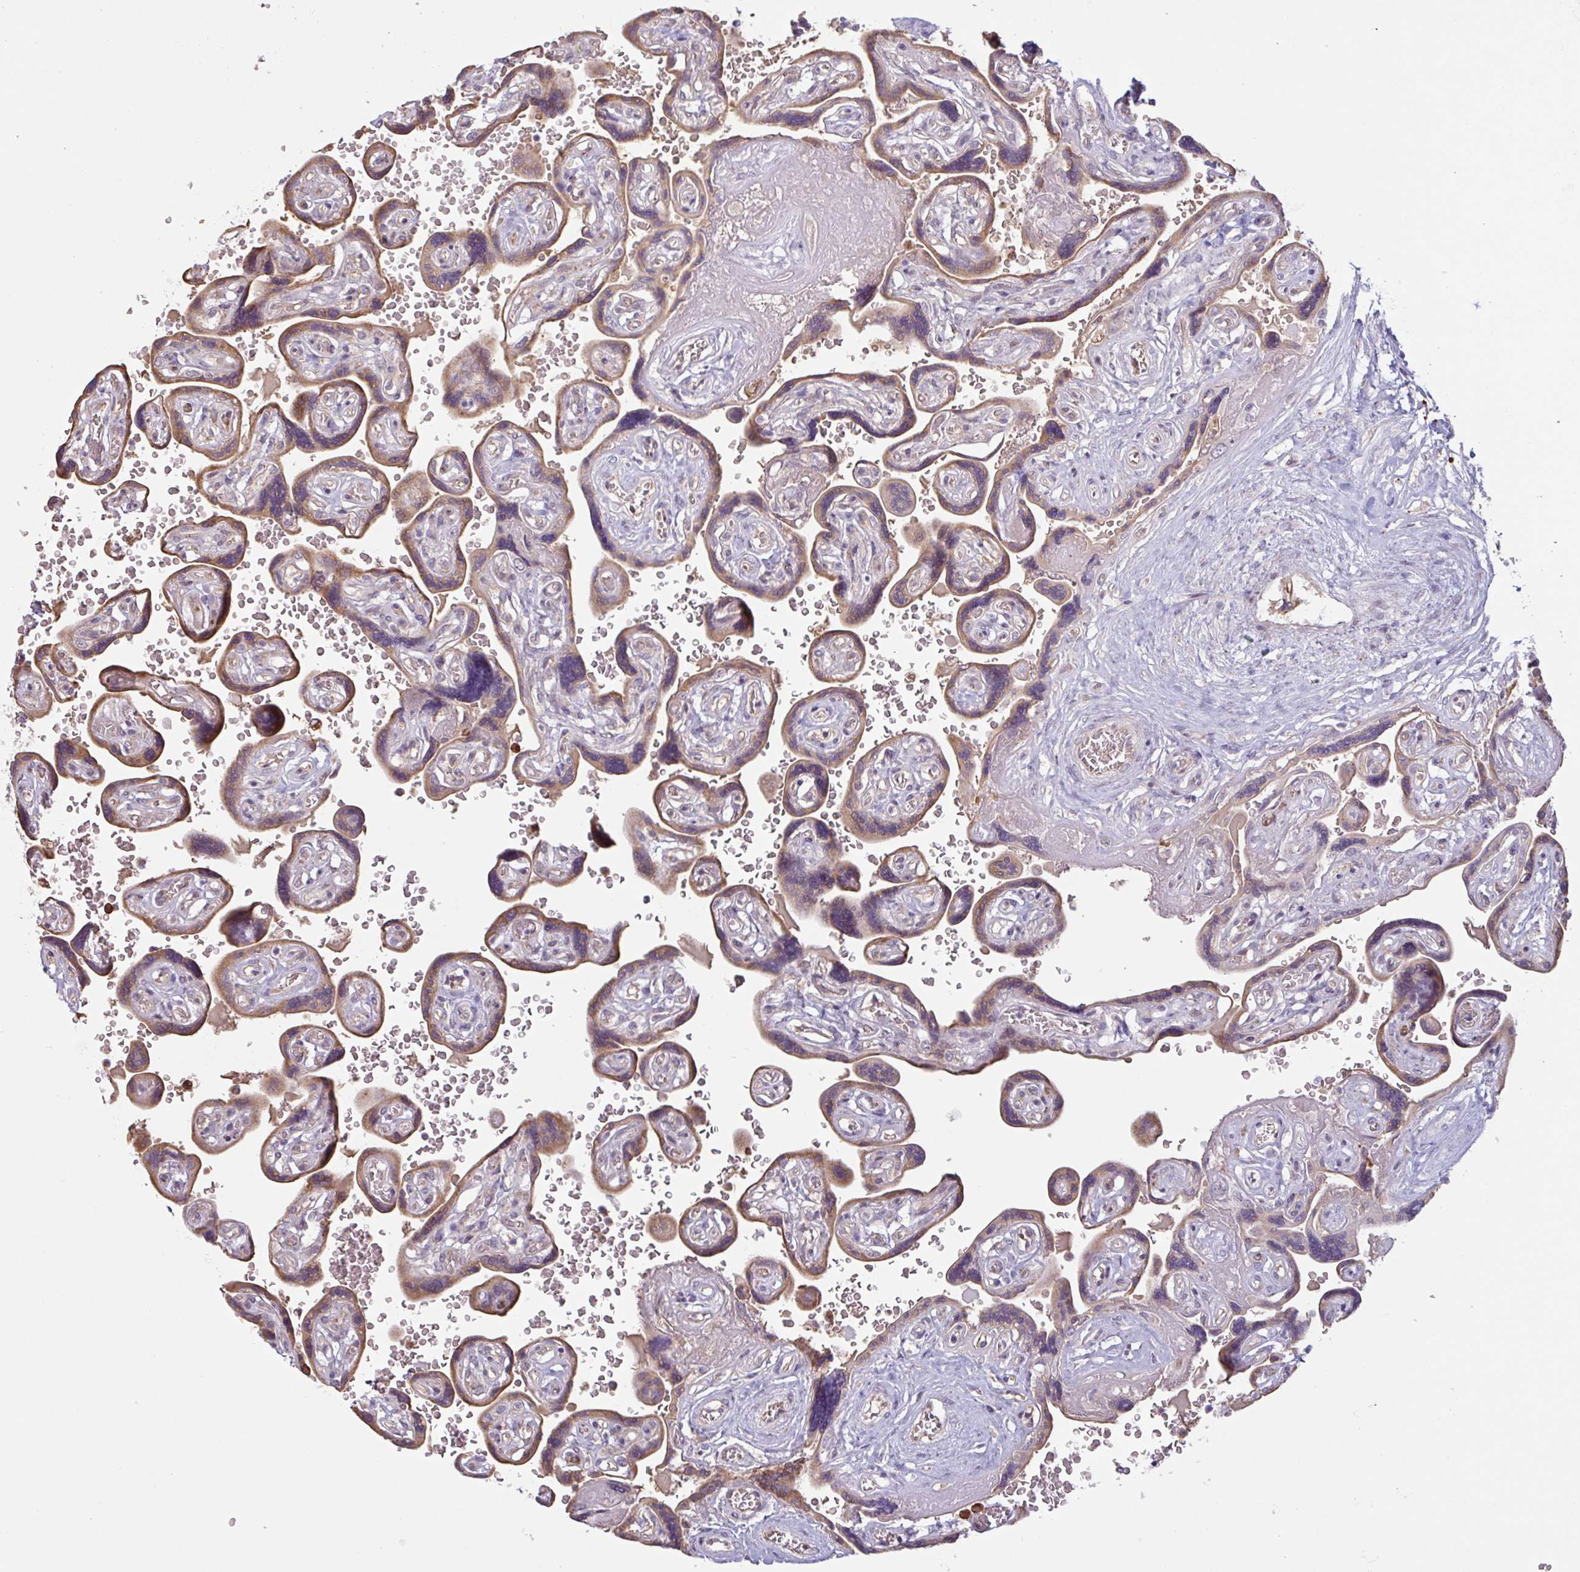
{"staining": {"intensity": "moderate", "quantity": "25%-75%", "location": "cytoplasmic/membranous"}, "tissue": "placenta", "cell_type": "Trophoblastic cells", "image_type": "normal", "snomed": [{"axis": "morphology", "description": "Normal tissue, NOS"}, {"axis": "topography", "description": "Placenta"}], "caption": "Immunohistochemical staining of unremarkable human placenta demonstrates 25%-75% levels of moderate cytoplasmic/membranous protein positivity in approximately 25%-75% of trophoblastic cells.", "gene": "TAF1D", "patient": {"sex": "female", "age": 32}}